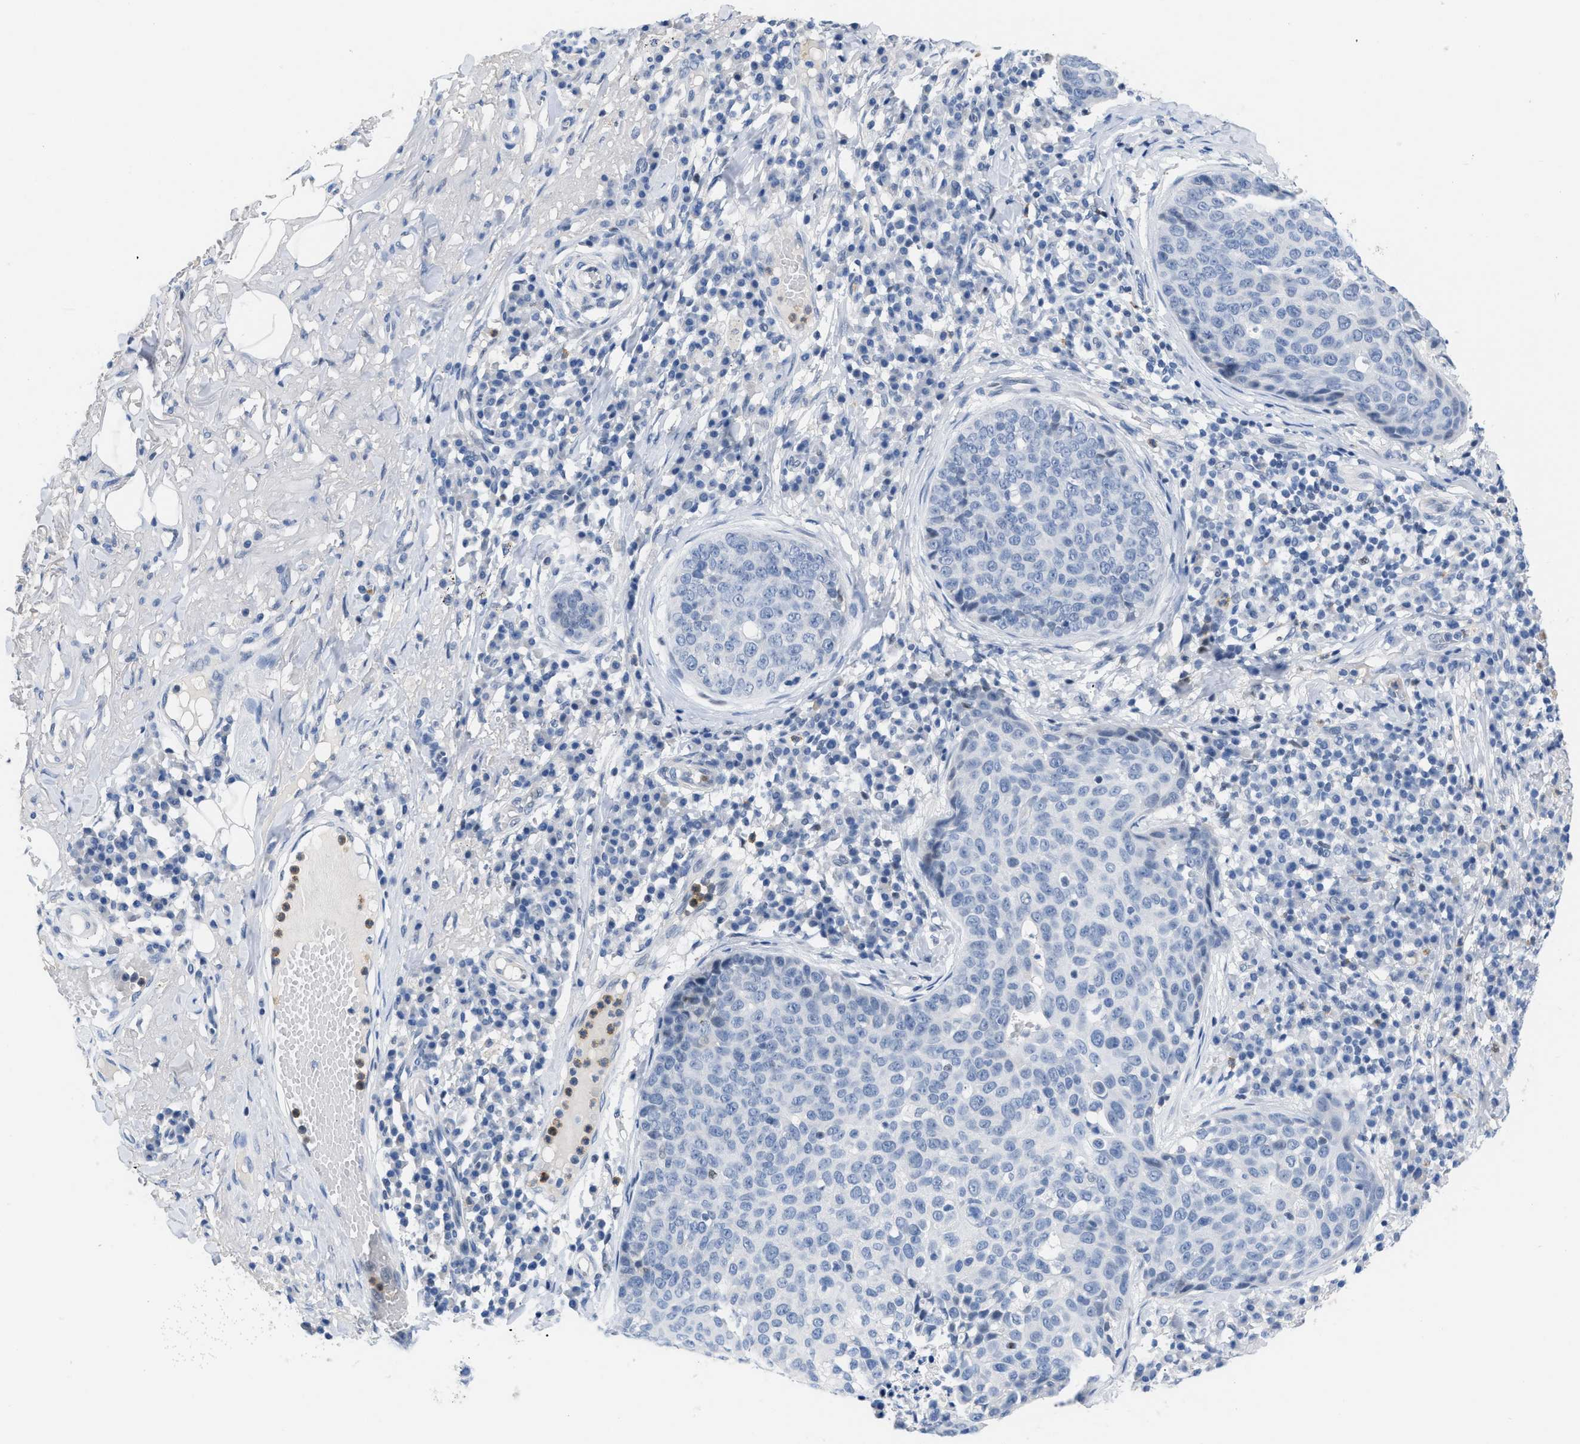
{"staining": {"intensity": "negative", "quantity": "none", "location": "none"}, "tissue": "skin cancer", "cell_type": "Tumor cells", "image_type": "cancer", "snomed": [{"axis": "morphology", "description": "Squamous cell carcinoma in situ, NOS"}, {"axis": "morphology", "description": "Squamous cell carcinoma, NOS"}, {"axis": "topography", "description": "Skin"}], "caption": "The immunohistochemistry histopathology image has no significant staining in tumor cells of squamous cell carcinoma (skin) tissue. (Stains: DAB IHC with hematoxylin counter stain, Microscopy: brightfield microscopy at high magnification).", "gene": "BOLL", "patient": {"sex": "male", "age": 93}}